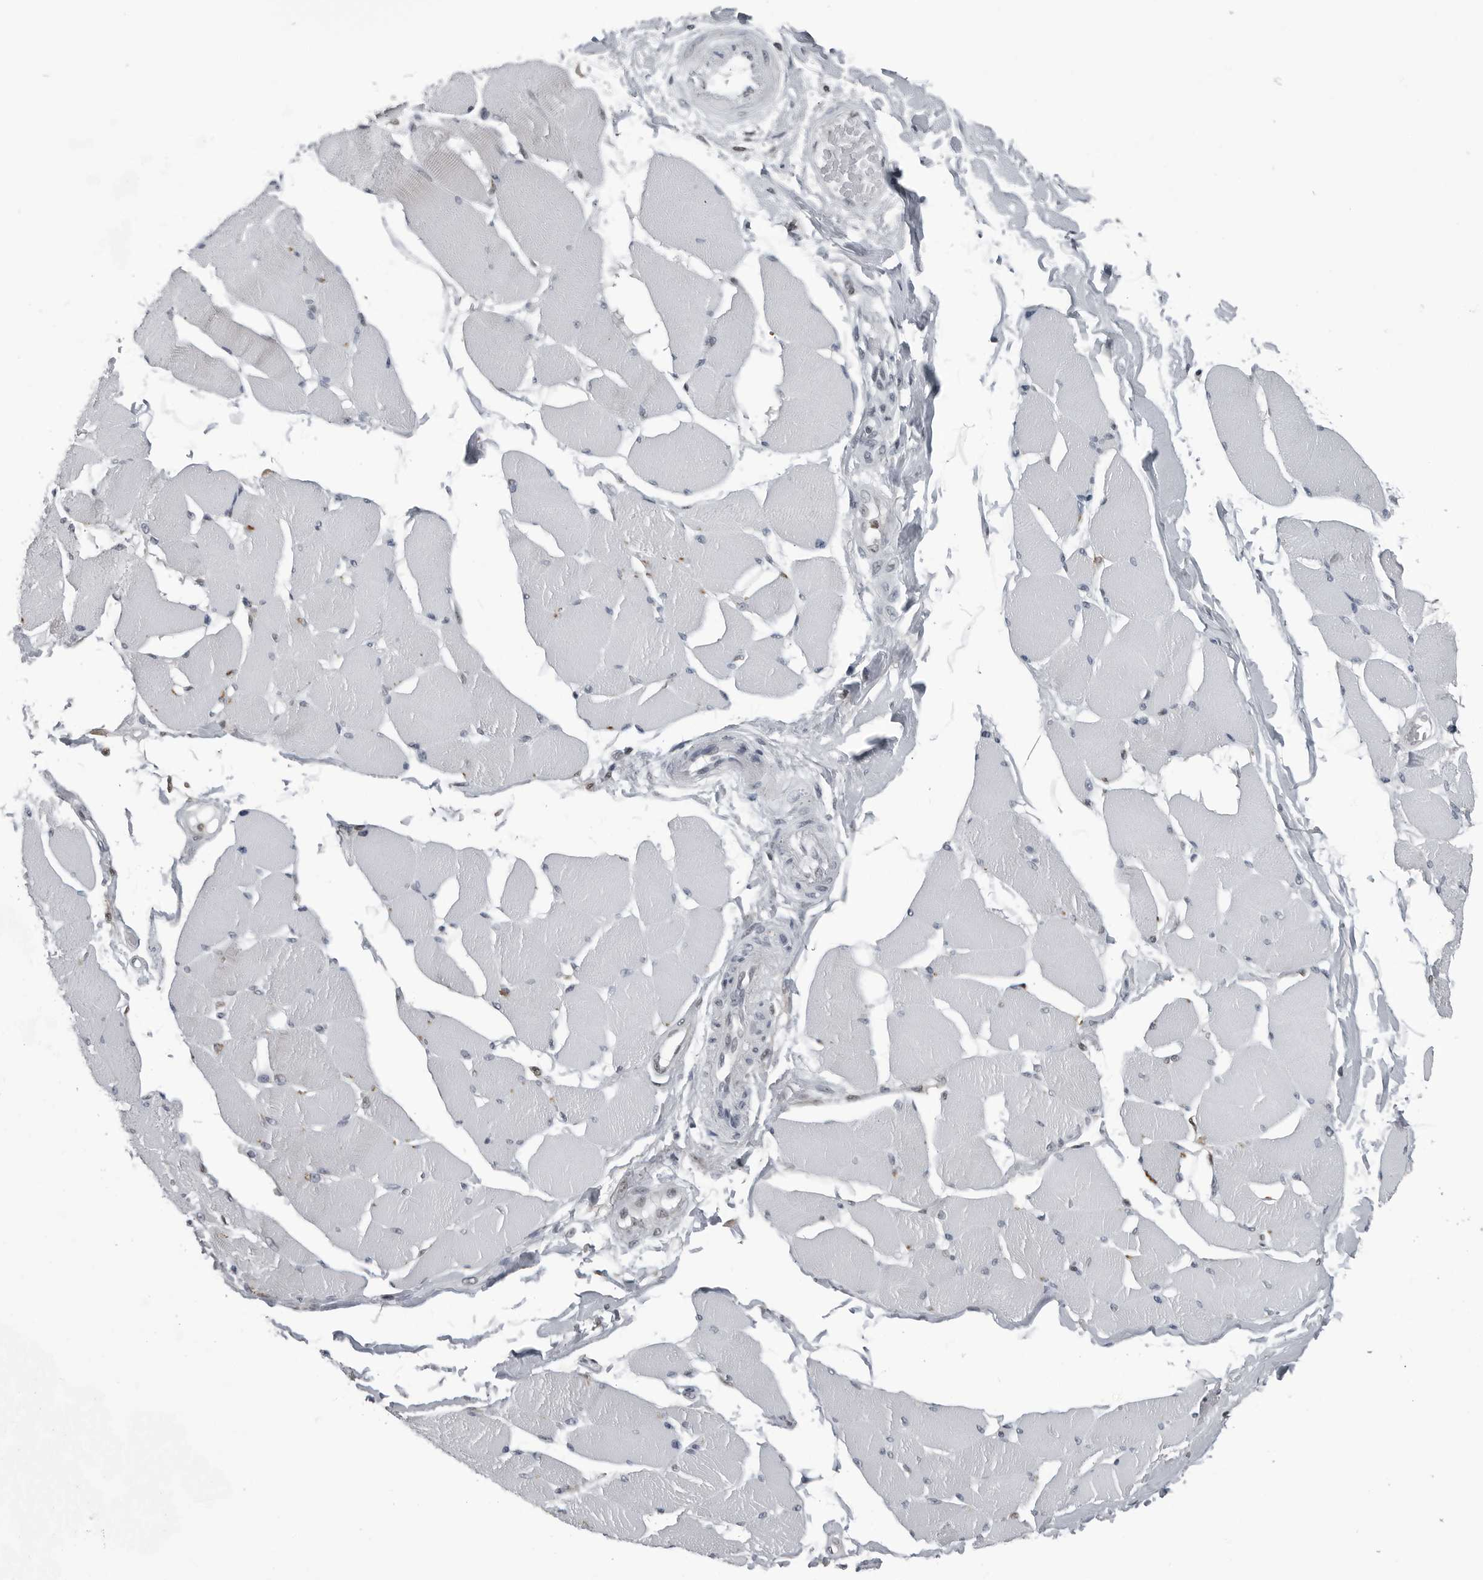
{"staining": {"intensity": "weak", "quantity": "25%-75%", "location": "cytoplasmic/membranous"}, "tissue": "skeletal muscle", "cell_type": "Myocytes", "image_type": "normal", "snomed": [{"axis": "morphology", "description": "Normal tissue, NOS"}, {"axis": "topography", "description": "Skin"}, {"axis": "topography", "description": "Skeletal muscle"}], "caption": "Immunohistochemical staining of benign skeletal muscle demonstrates weak cytoplasmic/membranous protein expression in about 25%-75% of myocytes.", "gene": "AKR1A1", "patient": {"sex": "male", "age": 83}}